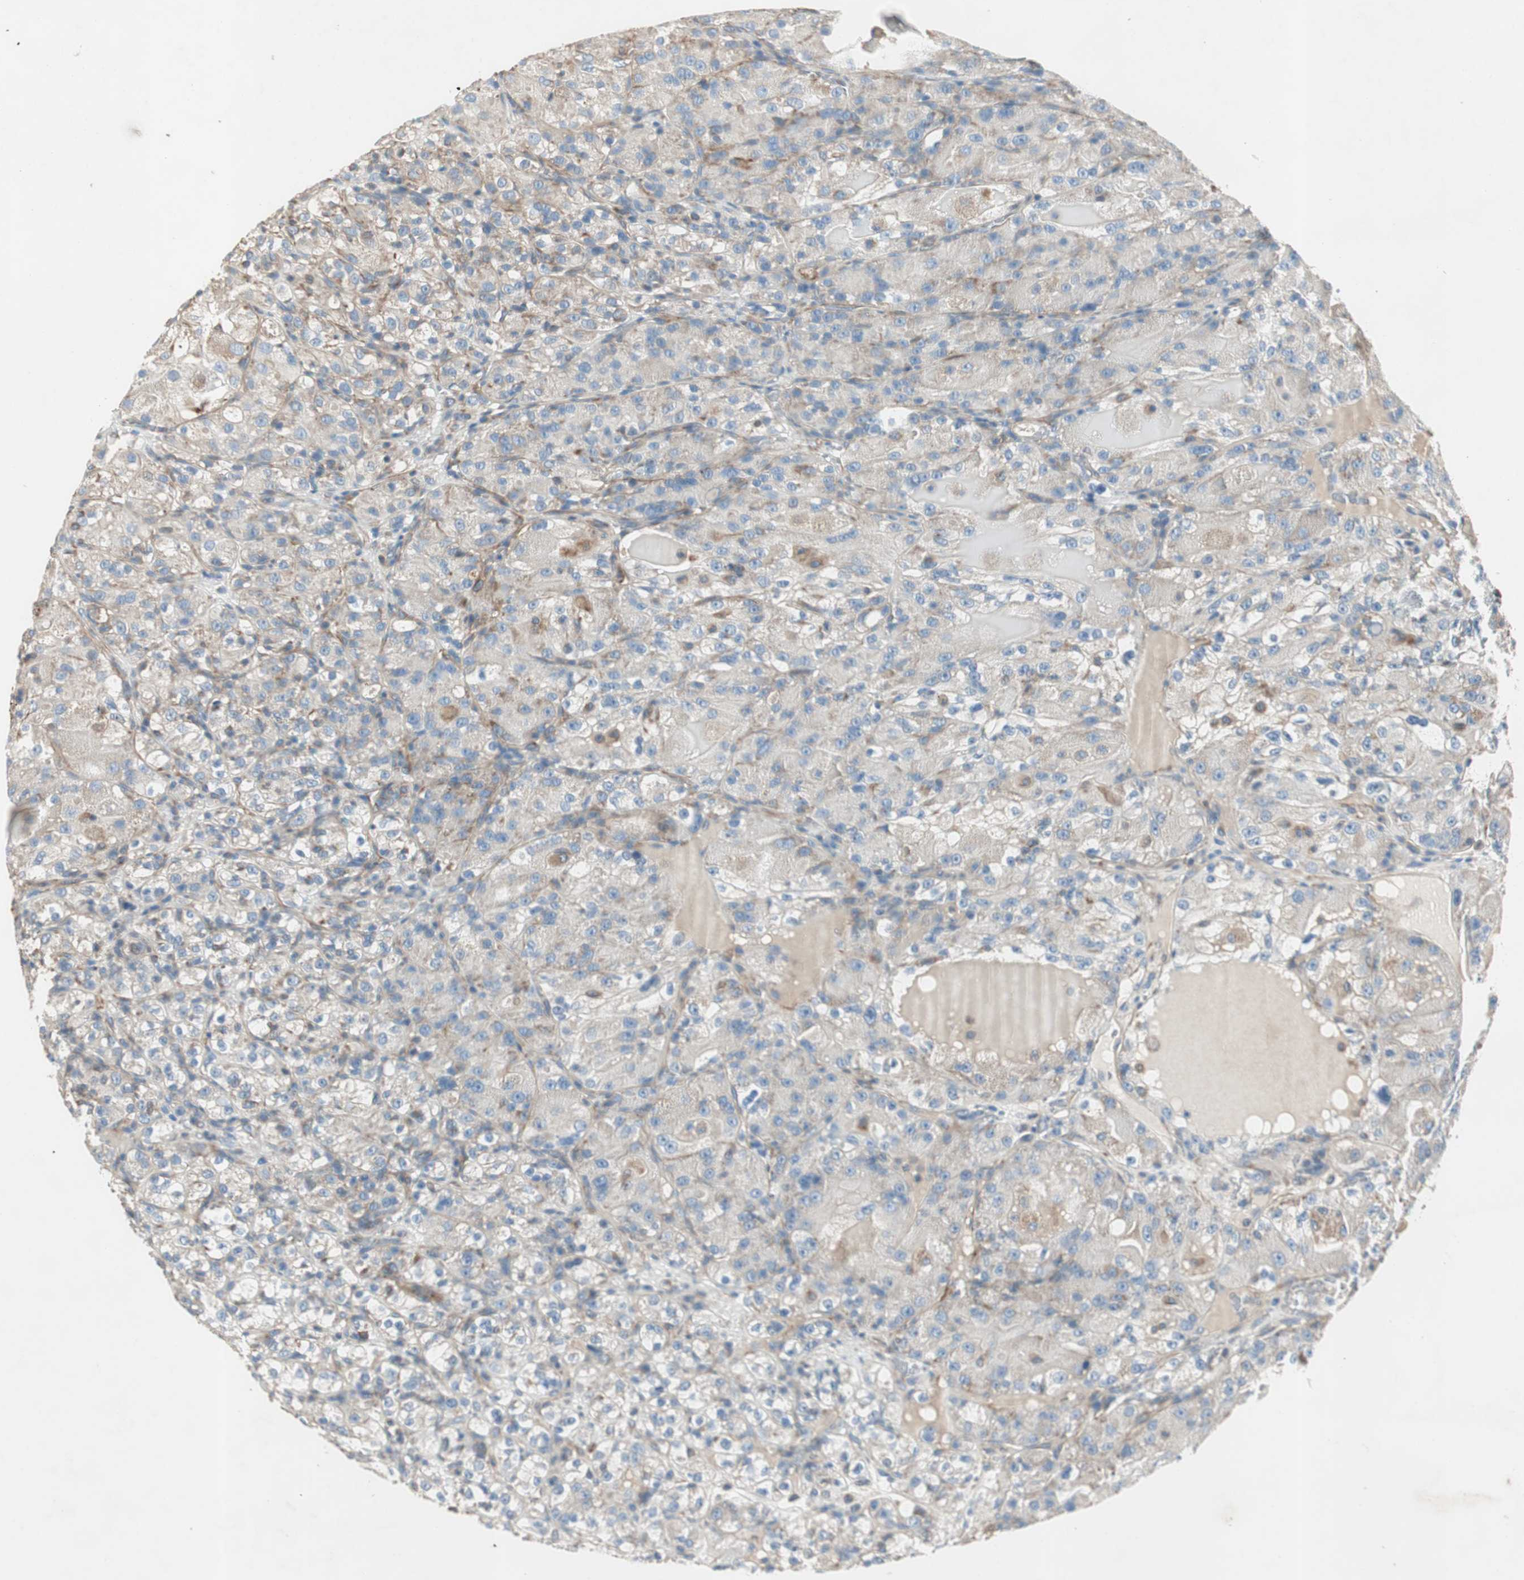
{"staining": {"intensity": "weak", "quantity": "<25%", "location": "cytoplasmic/membranous"}, "tissue": "renal cancer", "cell_type": "Tumor cells", "image_type": "cancer", "snomed": [{"axis": "morphology", "description": "Normal tissue, NOS"}, {"axis": "morphology", "description": "Adenocarcinoma, NOS"}, {"axis": "topography", "description": "Kidney"}], "caption": "Tumor cells are negative for protein expression in human renal cancer (adenocarcinoma).", "gene": "SRCIN1", "patient": {"sex": "male", "age": 61}}